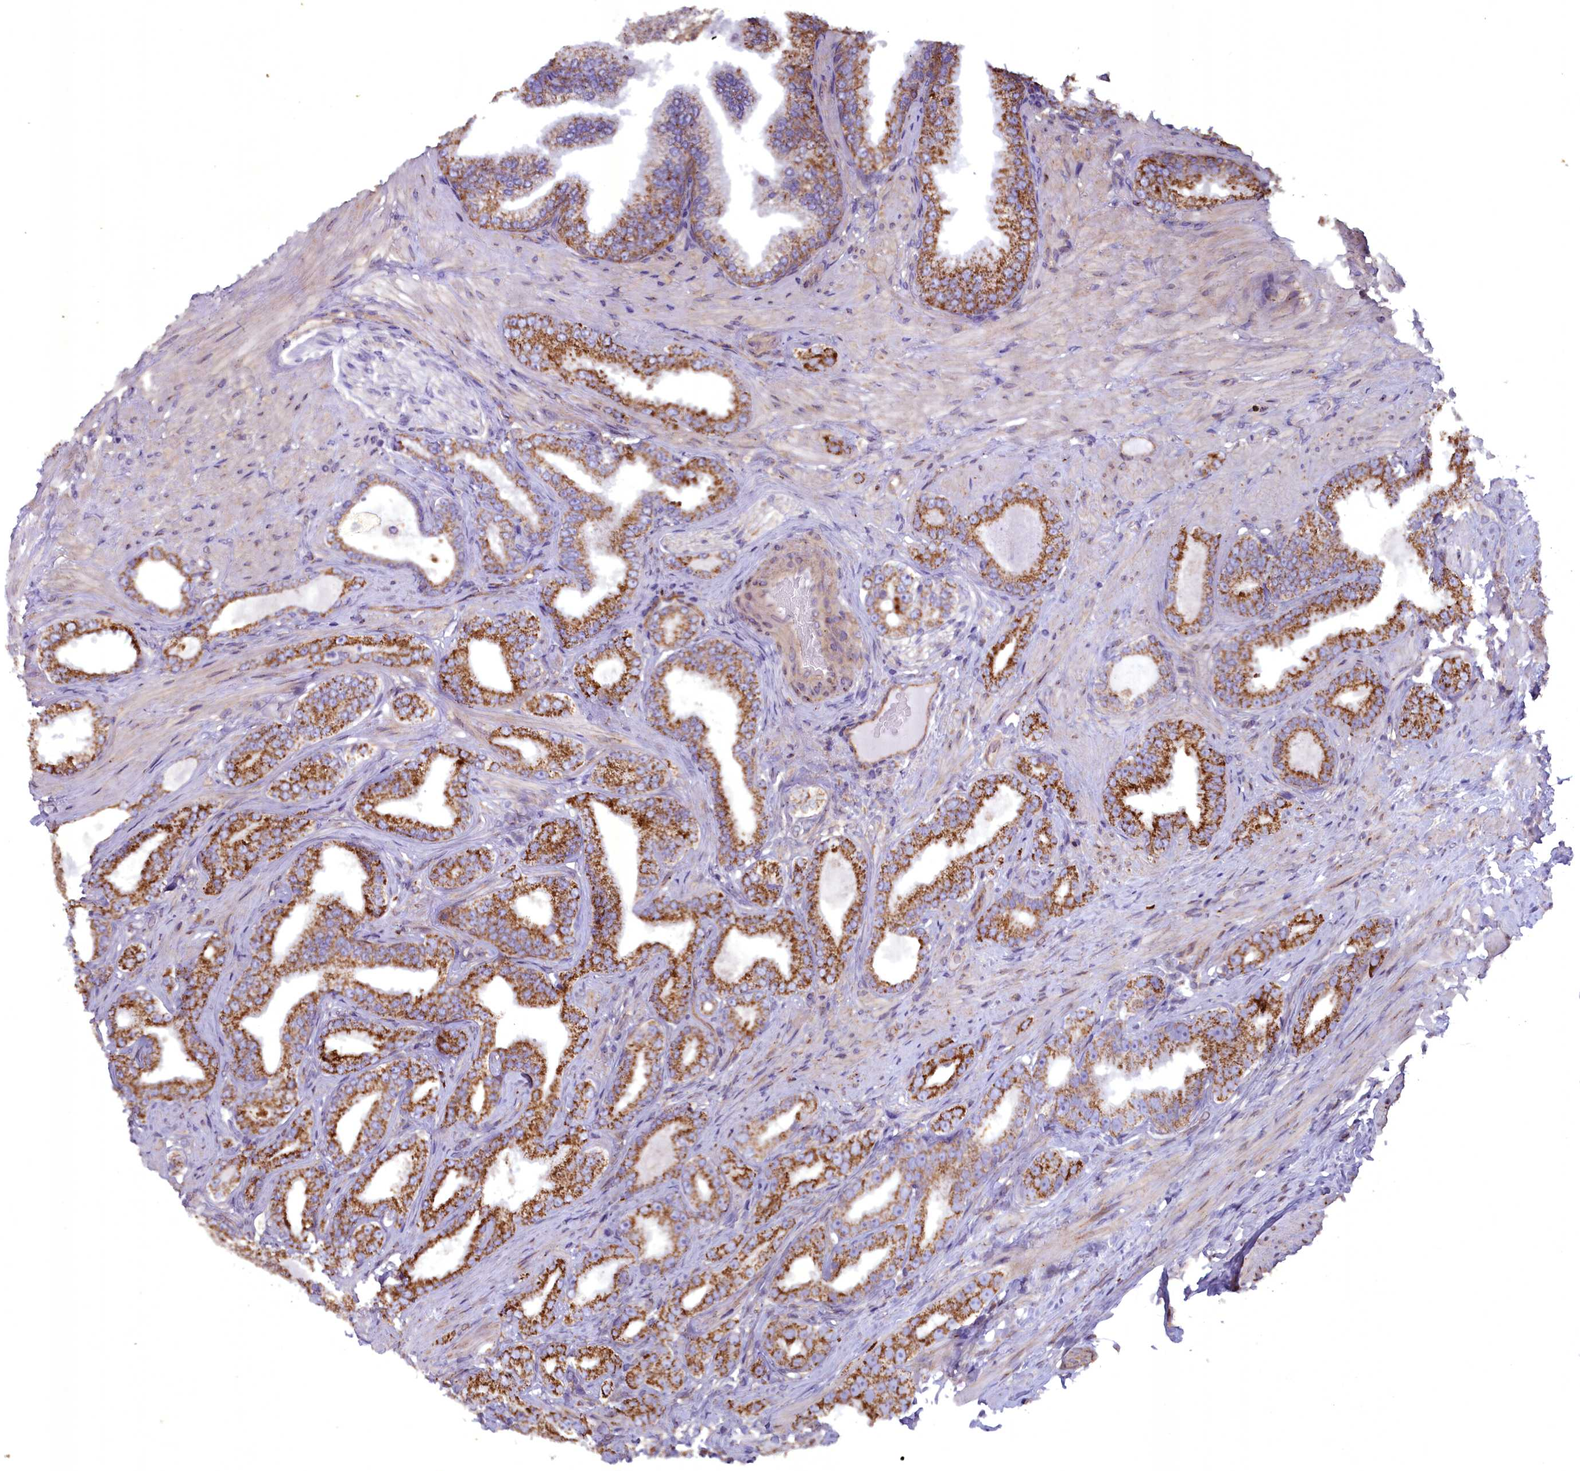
{"staining": {"intensity": "moderate", "quantity": ">75%", "location": "cytoplasmic/membranous"}, "tissue": "prostate cancer", "cell_type": "Tumor cells", "image_type": "cancer", "snomed": [{"axis": "morphology", "description": "Adenocarcinoma, Low grade"}, {"axis": "topography", "description": "Prostate"}], "caption": "The immunohistochemical stain labels moderate cytoplasmic/membranous expression in tumor cells of prostate cancer (adenocarcinoma (low-grade)) tissue.", "gene": "ACAD8", "patient": {"sex": "male", "age": 63}}